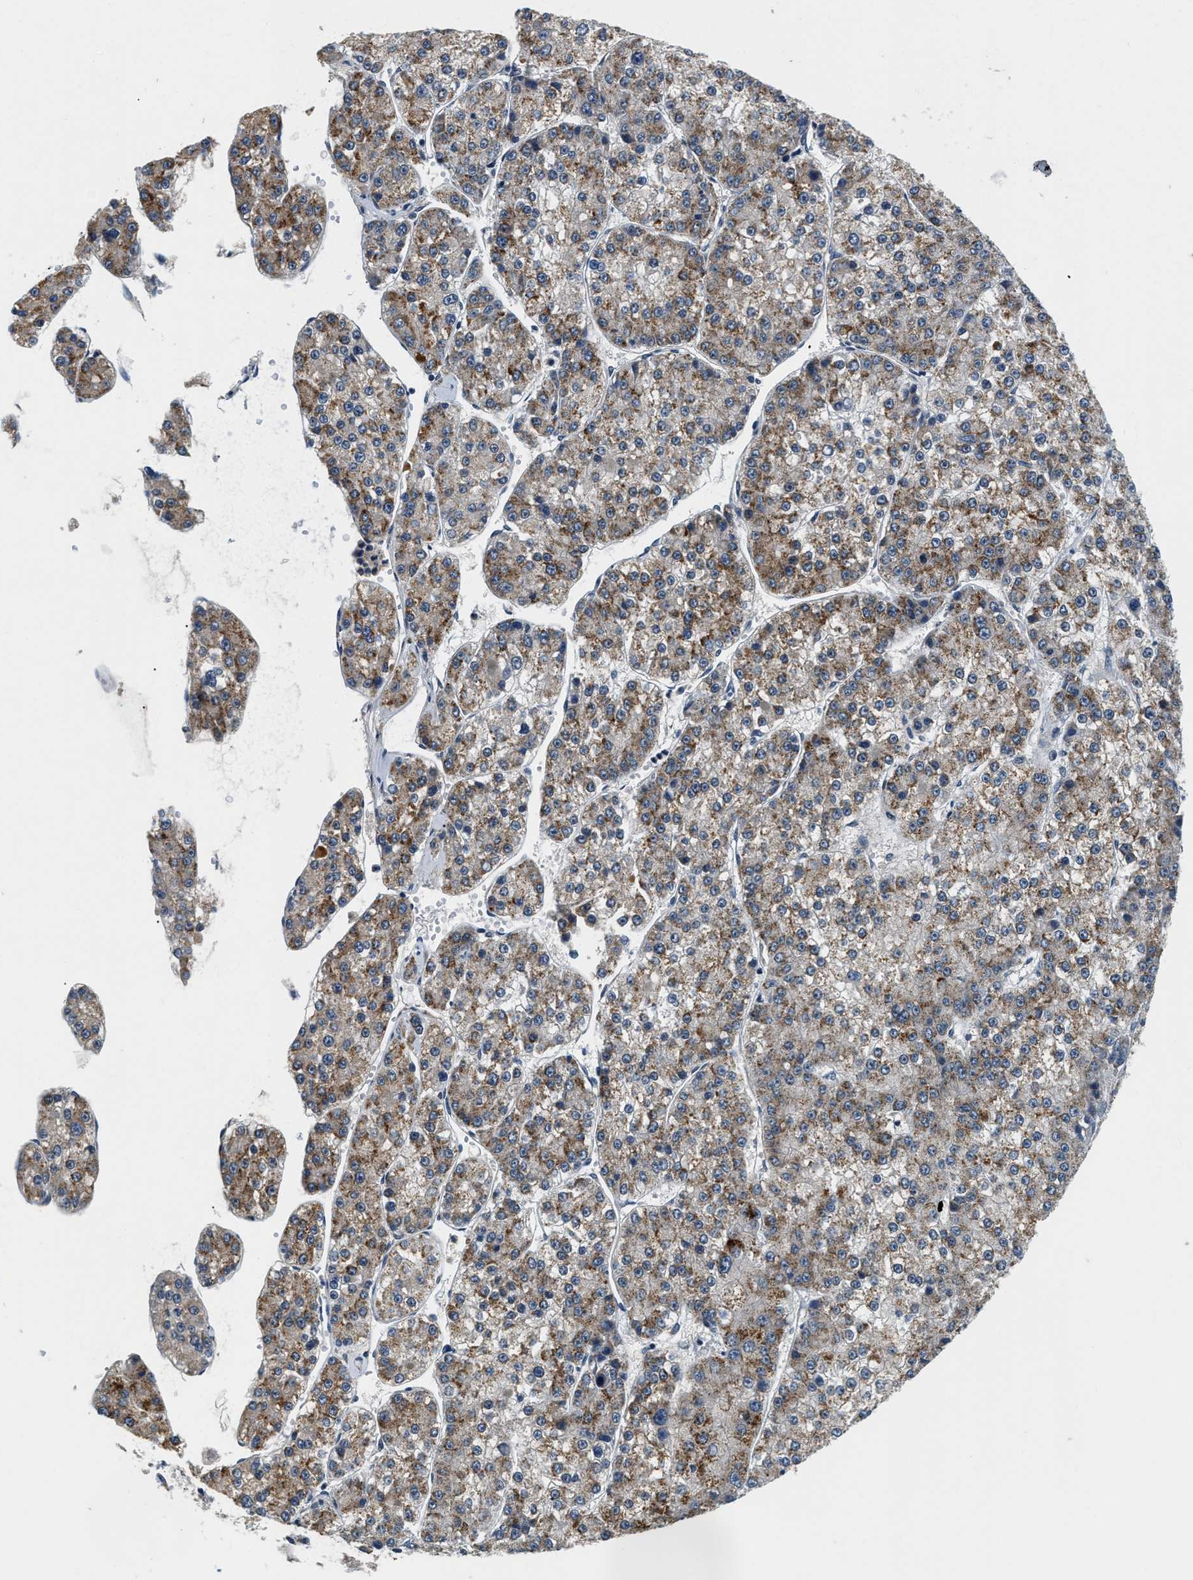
{"staining": {"intensity": "moderate", "quantity": ">75%", "location": "cytoplasmic/membranous"}, "tissue": "liver cancer", "cell_type": "Tumor cells", "image_type": "cancer", "snomed": [{"axis": "morphology", "description": "Carcinoma, Hepatocellular, NOS"}, {"axis": "topography", "description": "Liver"}], "caption": "This photomicrograph shows immunohistochemistry staining of hepatocellular carcinoma (liver), with medium moderate cytoplasmic/membranous expression in about >75% of tumor cells.", "gene": "YAE1", "patient": {"sex": "female", "age": 73}}